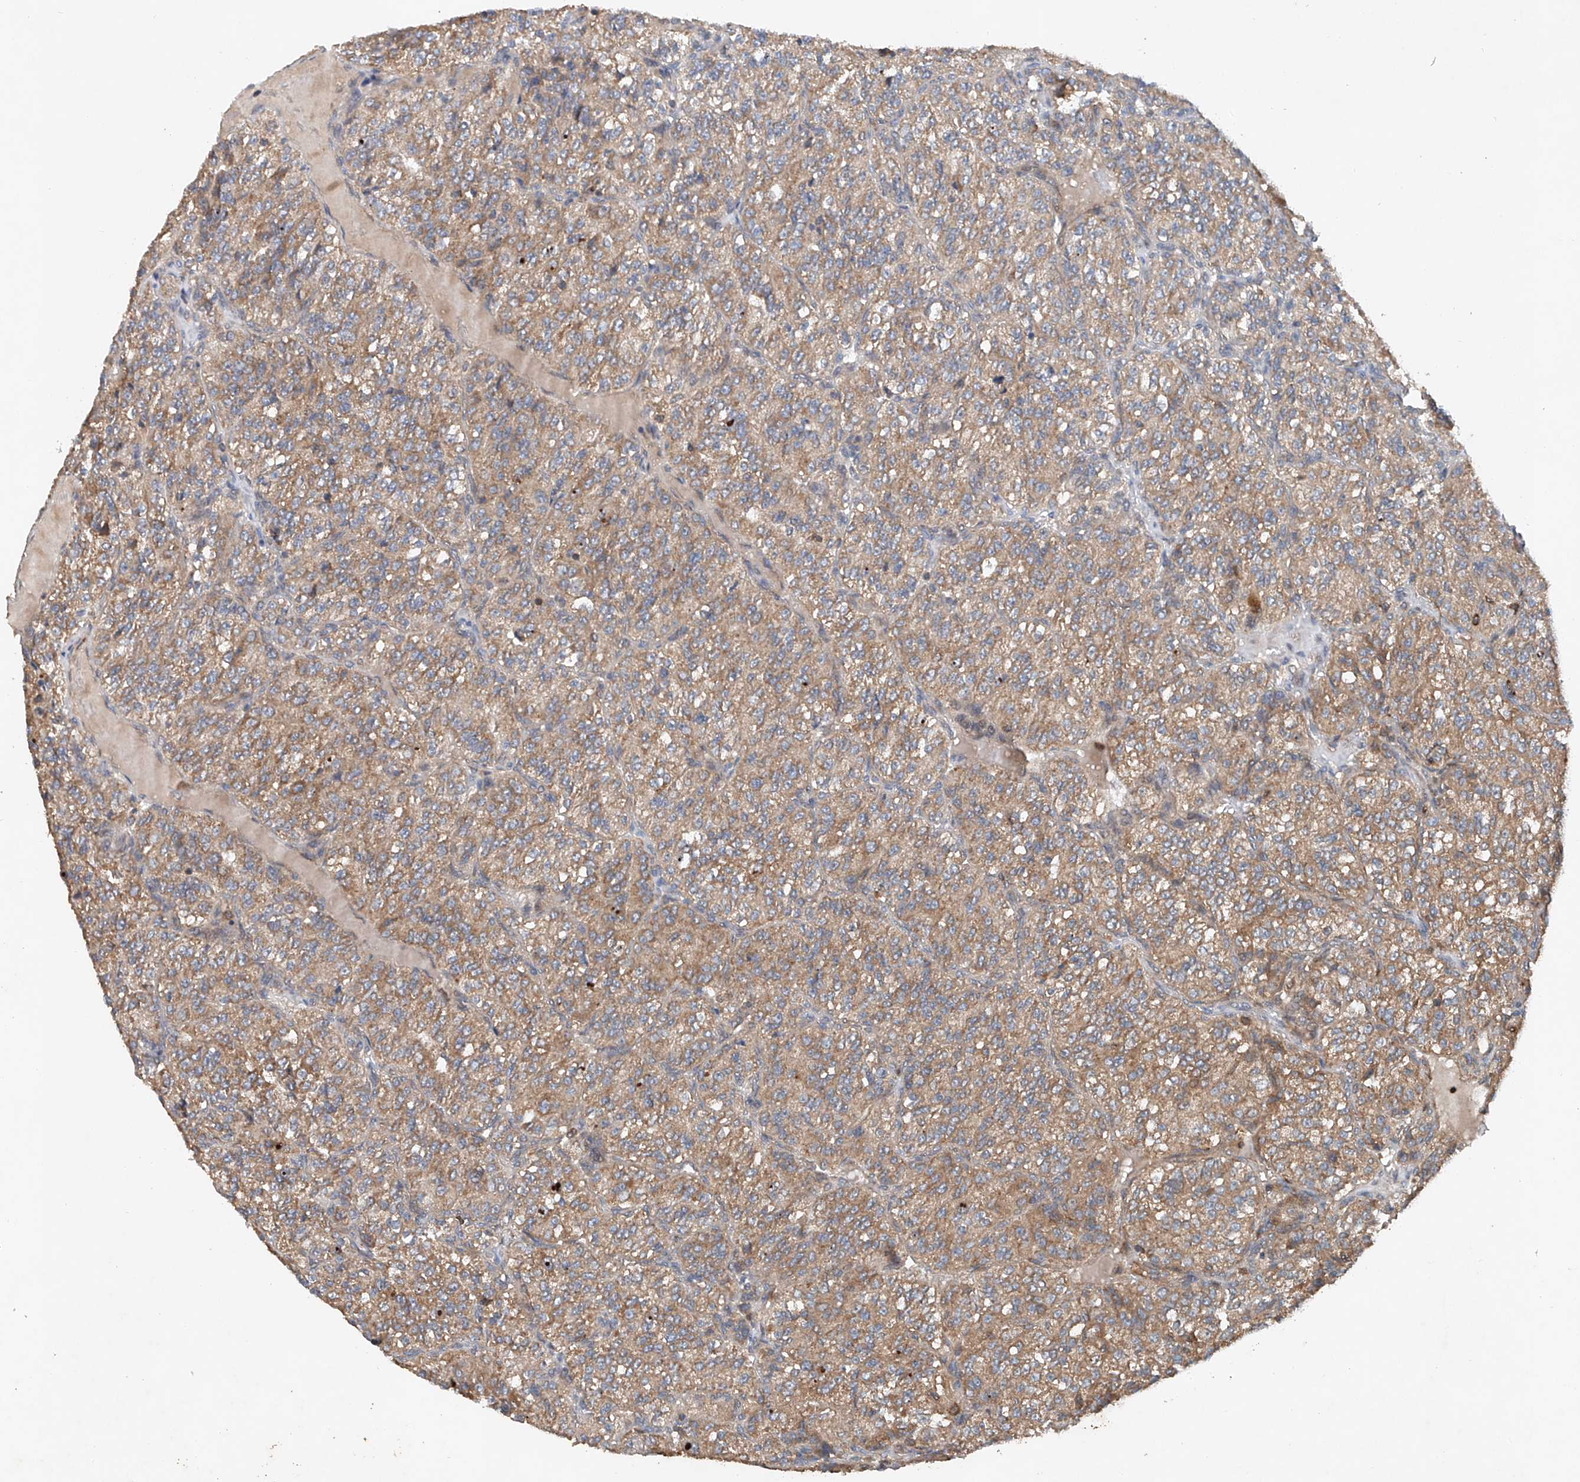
{"staining": {"intensity": "moderate", "quantity": ">75%", "location": "cytoplasmic/membranous"}, "tissue": "renal cancer", "cell_type": "Tumor cells", "image_type": "cancer", "snomed": [{"axis": "morphology", "description": "Adenocarcinoma, NOS"}, {"axis": "topography", "description": "Kidney"}], "caption": "A high-resolution micrograph shows immunohistochemistry (IHC) staining of adenocarcinoma (renal), which displays moderate cytoplasmic/membranous positivity in approximately >75% of tumor cells. (DAB (3,3'-diaminobenzidine) = brown stain, brightfield microscopy at high magnification).", "gene": "CEP85L", "patient": {"sex": "female", "age": 63}}